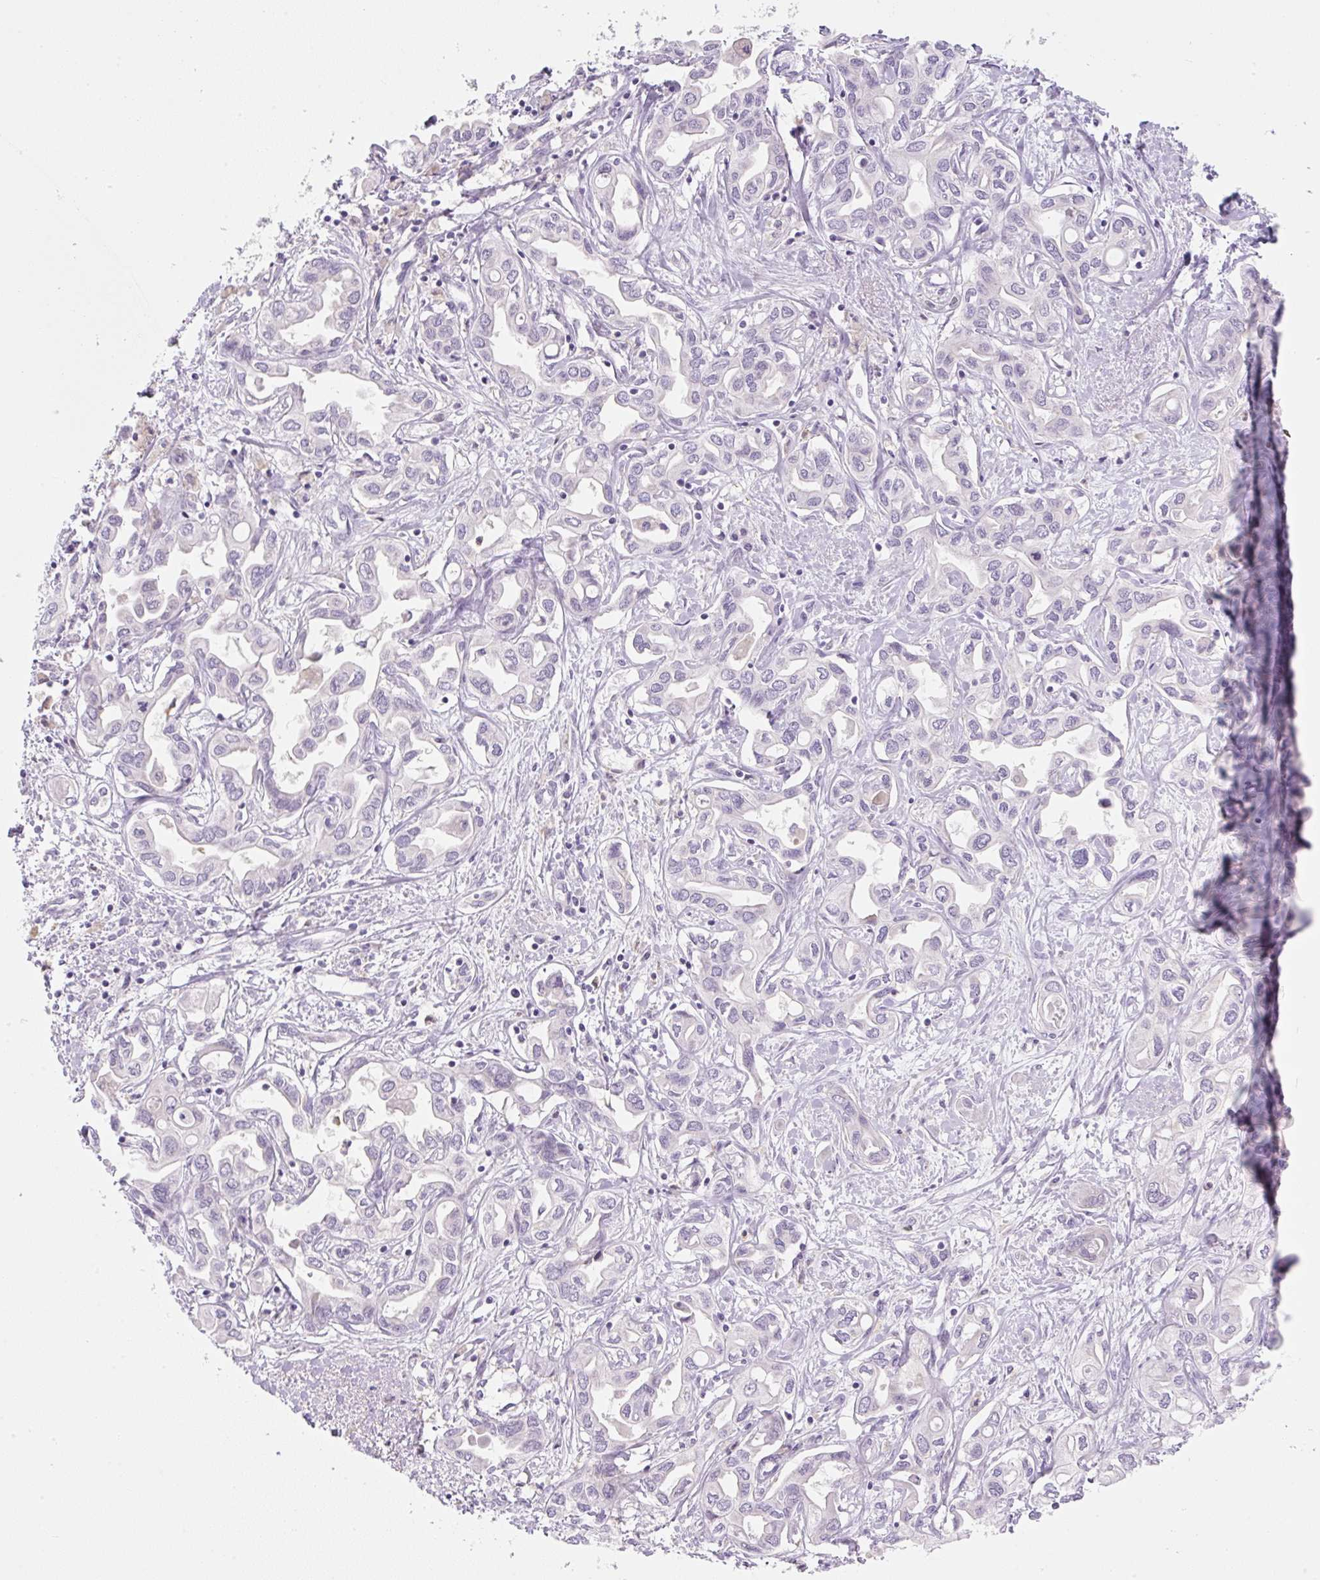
{"staining": {"intensity": "negative", "quantity": "none", "location": "none"}, "tissue": "liver cancer", "cell_type": "Tumor cells", "image_type": "cancer", "snomed": [{"axis": "morphology", "description": "Cholangiocarcinoma"}, {"axis": "topography", "description": "Liver"}], "caption": "This is a photomicrograph of immunohistochemistry (IHC) staining of liver cholangiocarcinoma, which shows no expression in tumor cells. (DAB (3,3'-diaminobenzidine) IHC, high magnification).", "gene": "OMA1", "patient": {"sex": "female", "age": 64}}